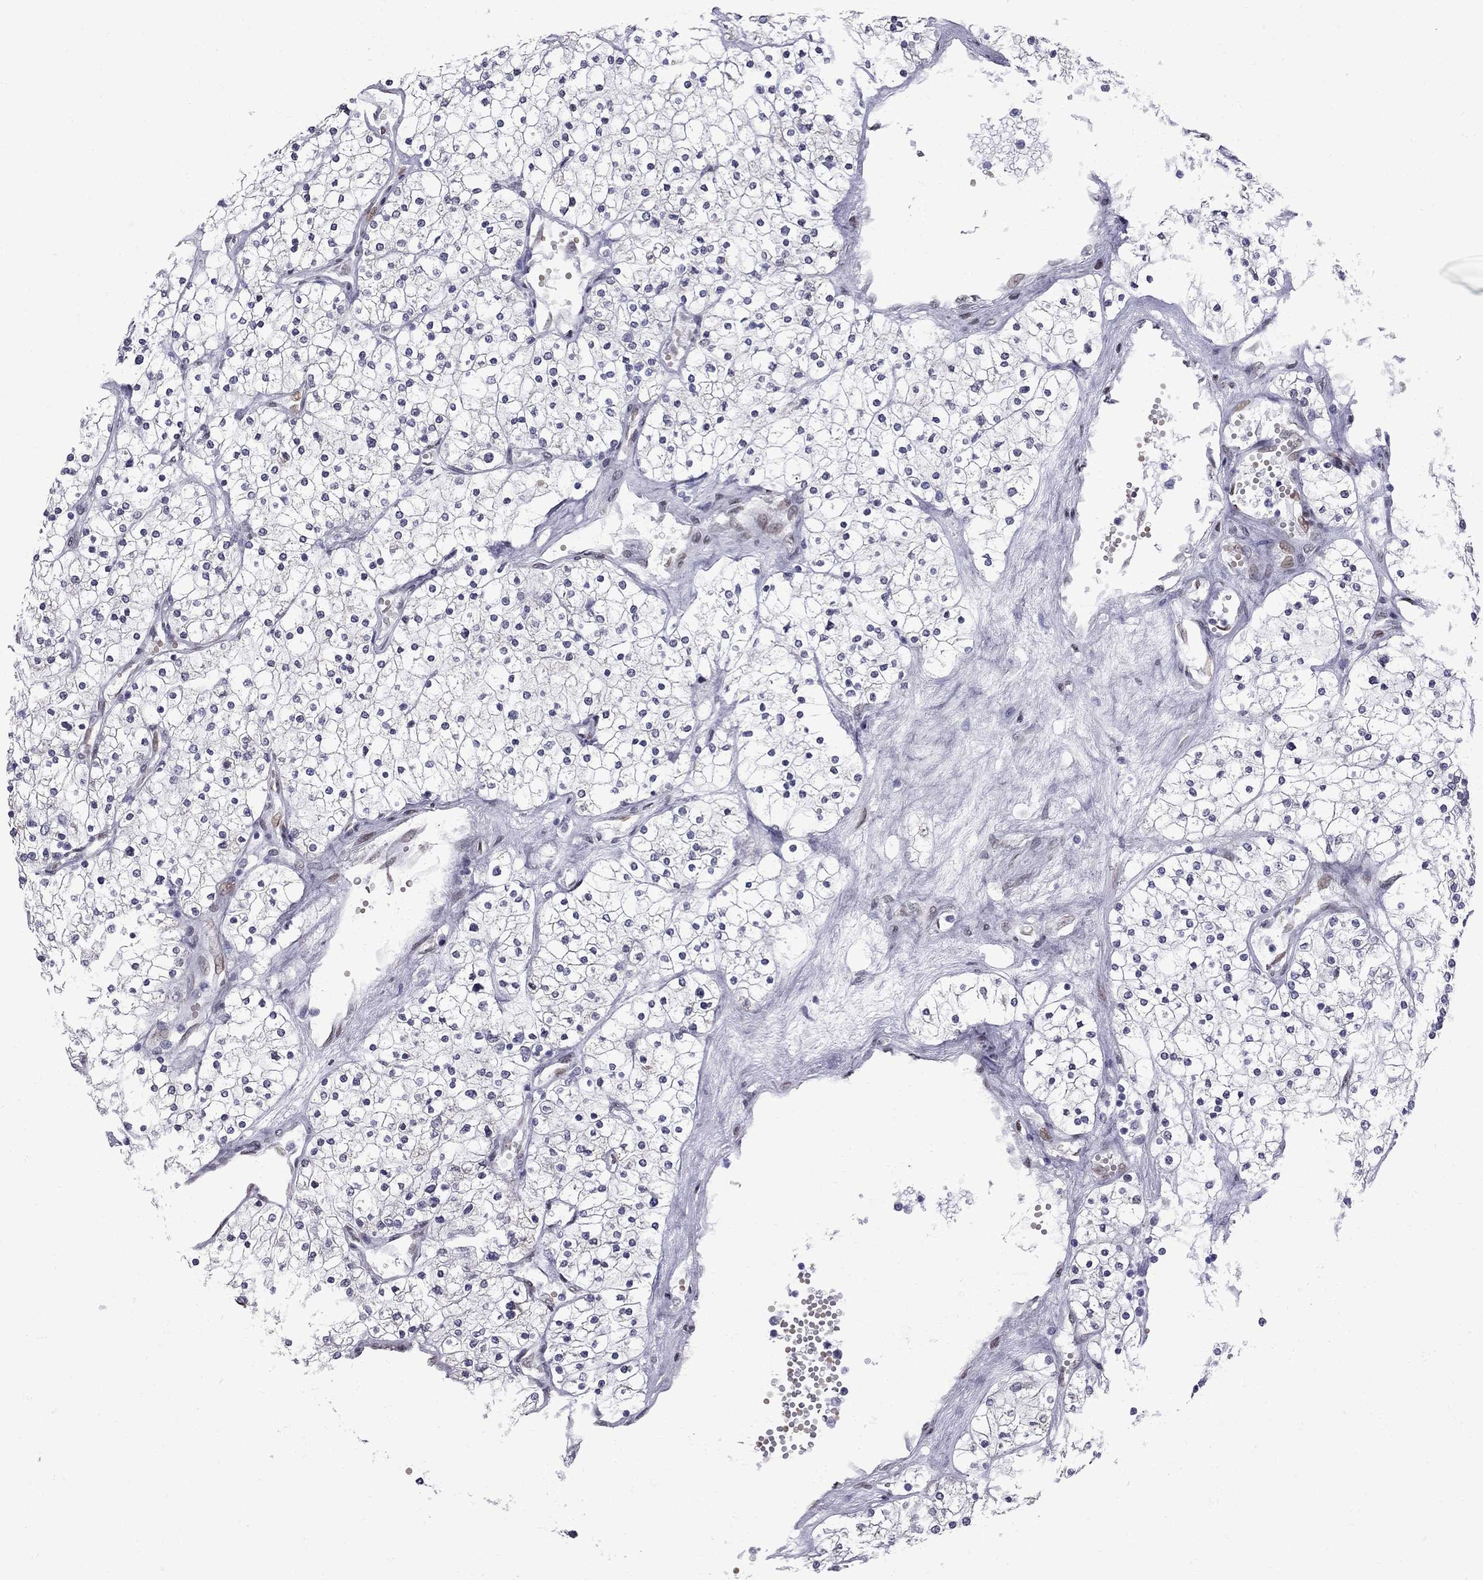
{"staining": {"intensity": "negative", "quantity": "none", "location": "none"}, "tissue": "renal cancer", "cell_type": "Tumor cells", "image_type": "cancer", "snomed": [{"axis": "morphology", "description": "Adenocarcinoma, NOS"}, {"axis": "topography", "description": "Kidney"}], "caption": "Immunohistochemical staining of human renal cancer exhibits no significant staining in tumor cells.", "gene": "CLTCL1", "patient": {"sex": "male", "age": 80}}